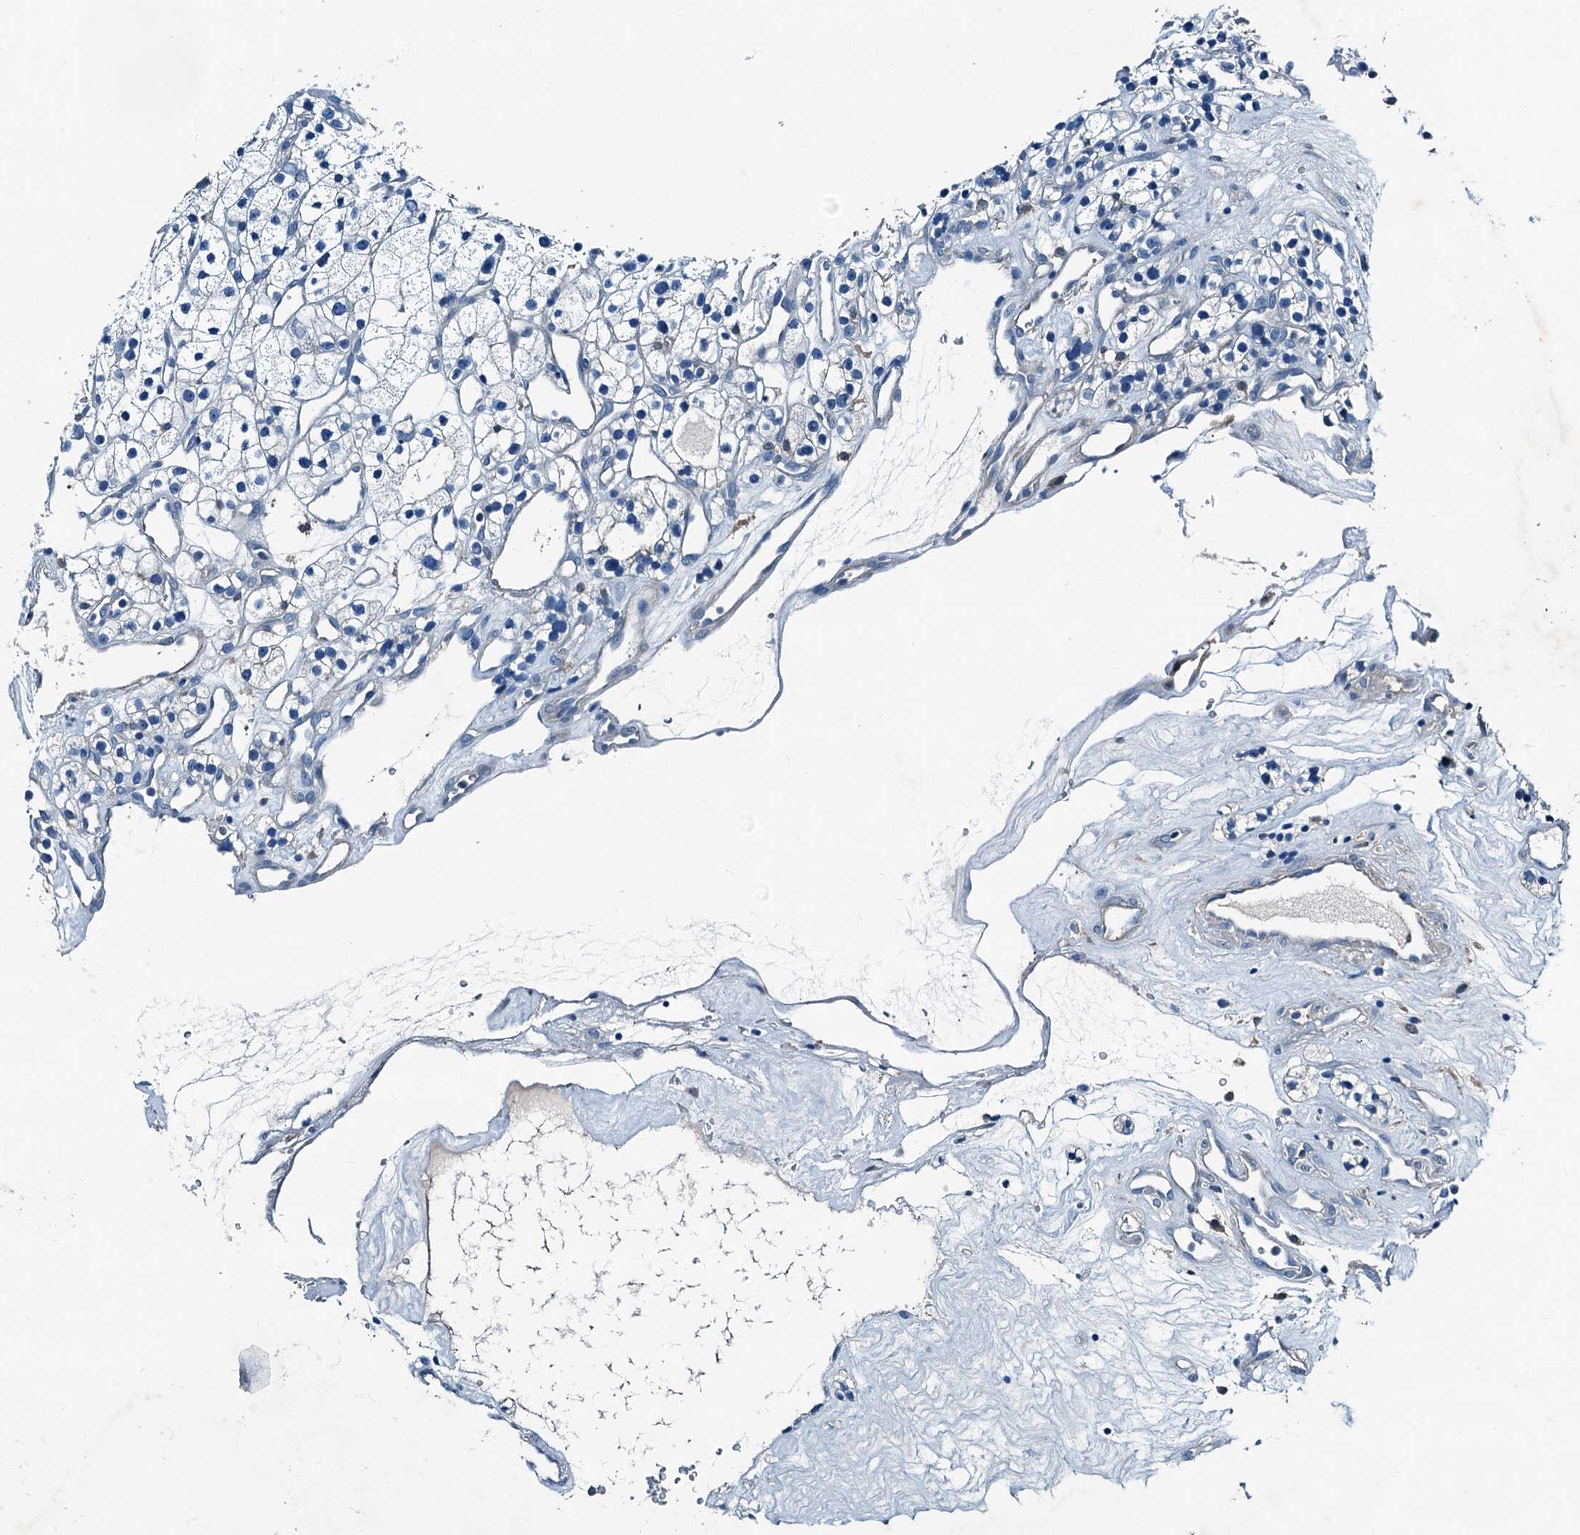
{"staining": {"intensity": "negative", "quantity": "none", "location": "none"}, "tissue": "renal cancer", "cell_type": "Tumor cells", "image_type": "cancer", "snomed": [{"axis": "morphology", "description": "Adenocarcinoma, NOS"}, {"axis": "topography", "description": "Kidney"}], "caption": "Tumor cells are negative for protein expression in human renal cancer (adenocarcinoma).", "gene": "RAB3IL1", "patient": {"sex": "female", "age": 57}}